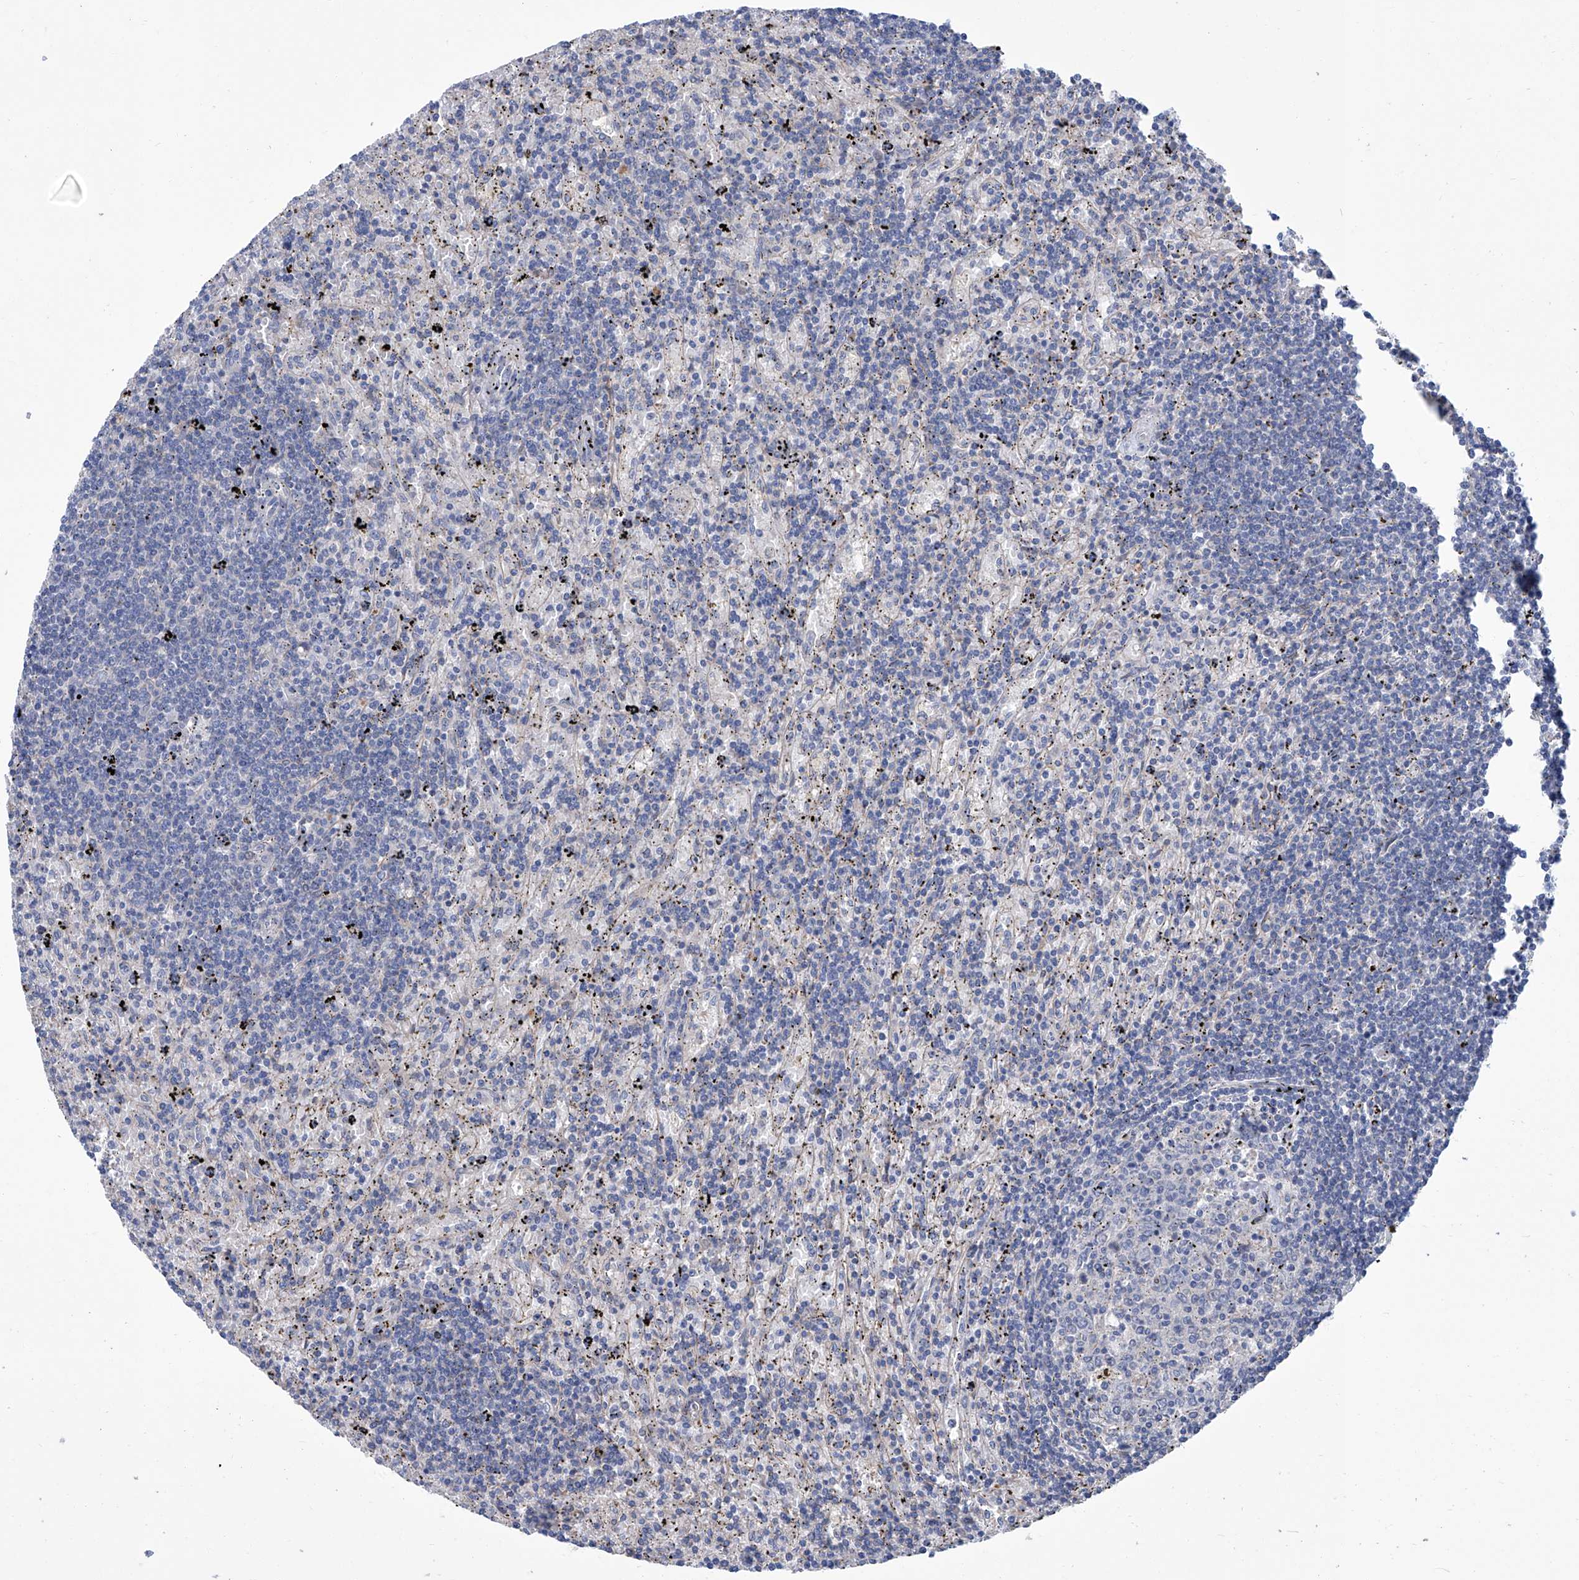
{"staining": {"intensity": "negative", "quantity": "none", "location": "none"}, "tissue": "lymphoma", "cell_type": "Tumor cells", "image_type": "cancer", "snomed": [{"axis": "morphology", "description": "Malignant lymphoma, non-Hodgkin's type, Low grade"}, {"axis": "topography", "description": "Spleen"}], "caption": "Tumor cells are negative for protein expression in human low-grade malignant lymphoma, non-Hodgkin's type.", "gene": "SMS", "patient": {"sex": "male", "age": 76}}